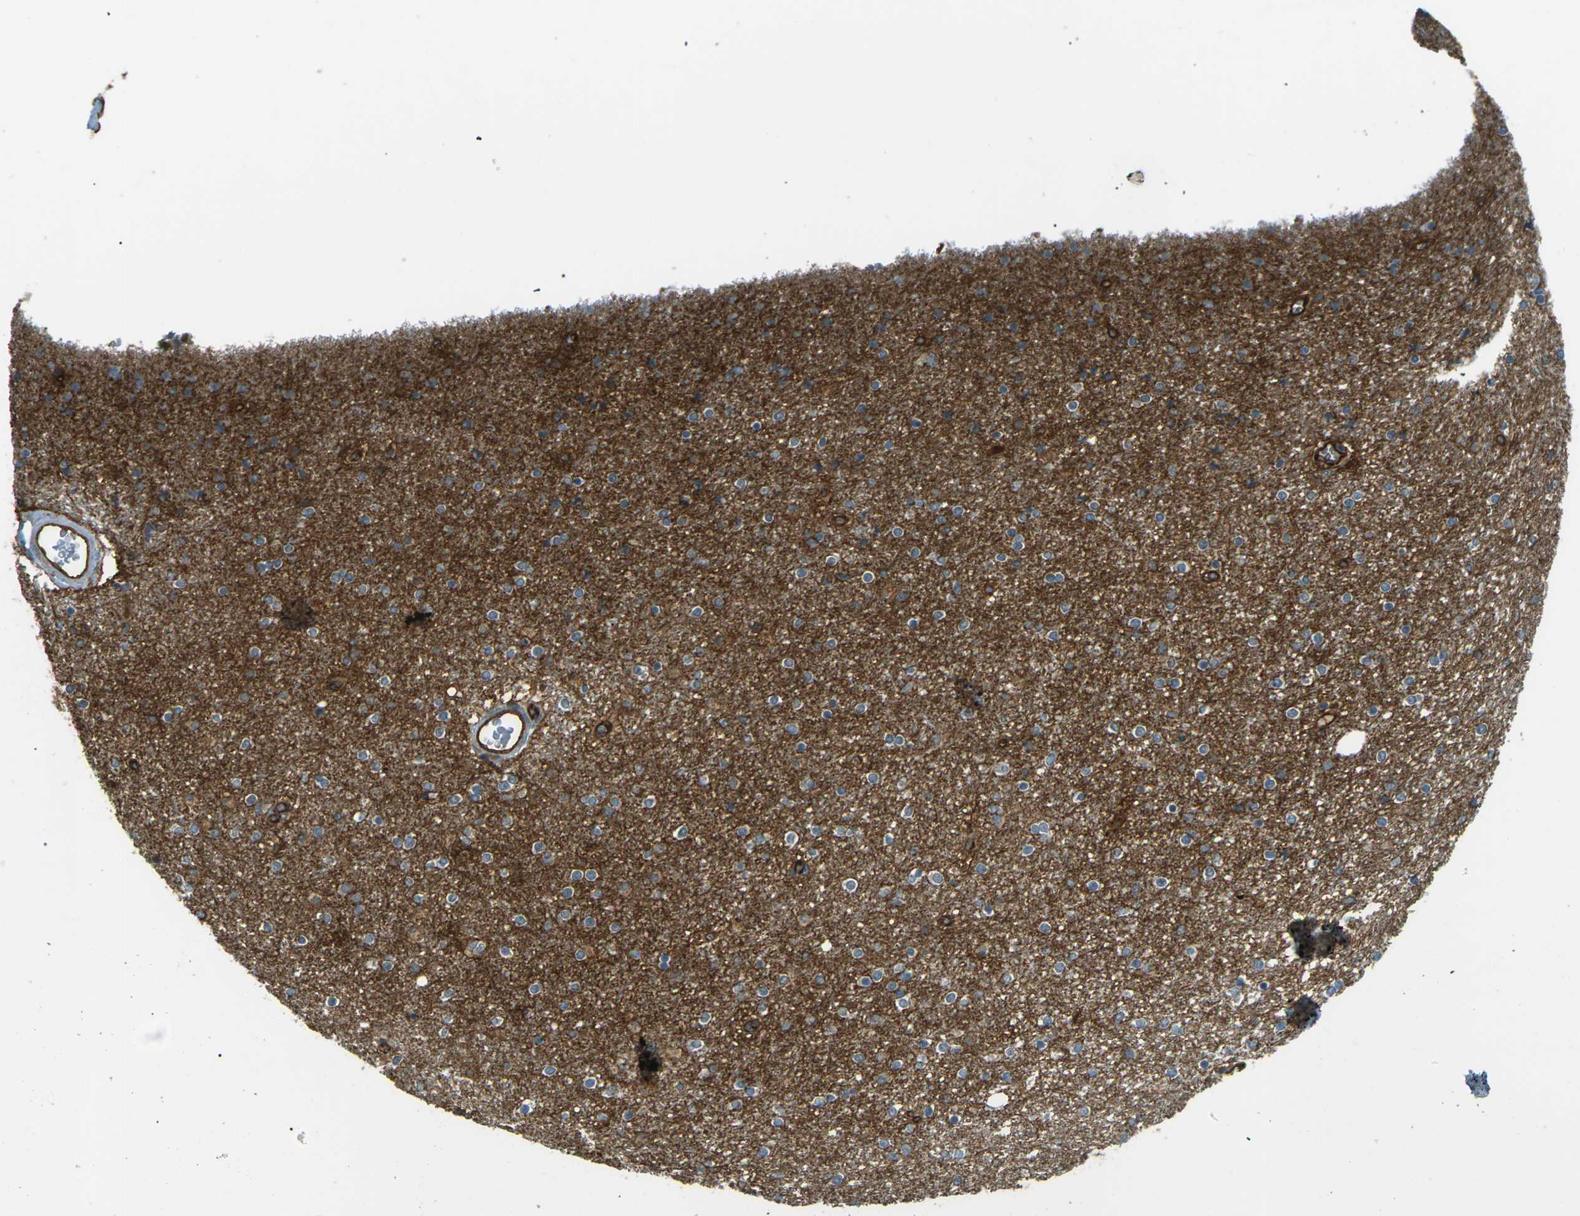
{"staining": {"intensity": "moderate", "quantity": "<25%", "location": "cytoplasmic/membranous"}, "tissue": "caudate", "cell_type": "Glial cells", "image_type": "normal", "snomed": [{"axis": "morphology", "description": "Normal tissue, NOS"}, {"axis": "topography", "description": "Lateral ventricle wall"}], "caption": "Approximately <25% of glial cells in unremarkable caudate display moderate cytoplasmic/membranous protein positivity as visualized by brown immunohistochemical staining.", "gene": "S1PR1", "patient": {"sex": "female", "age": 54}}